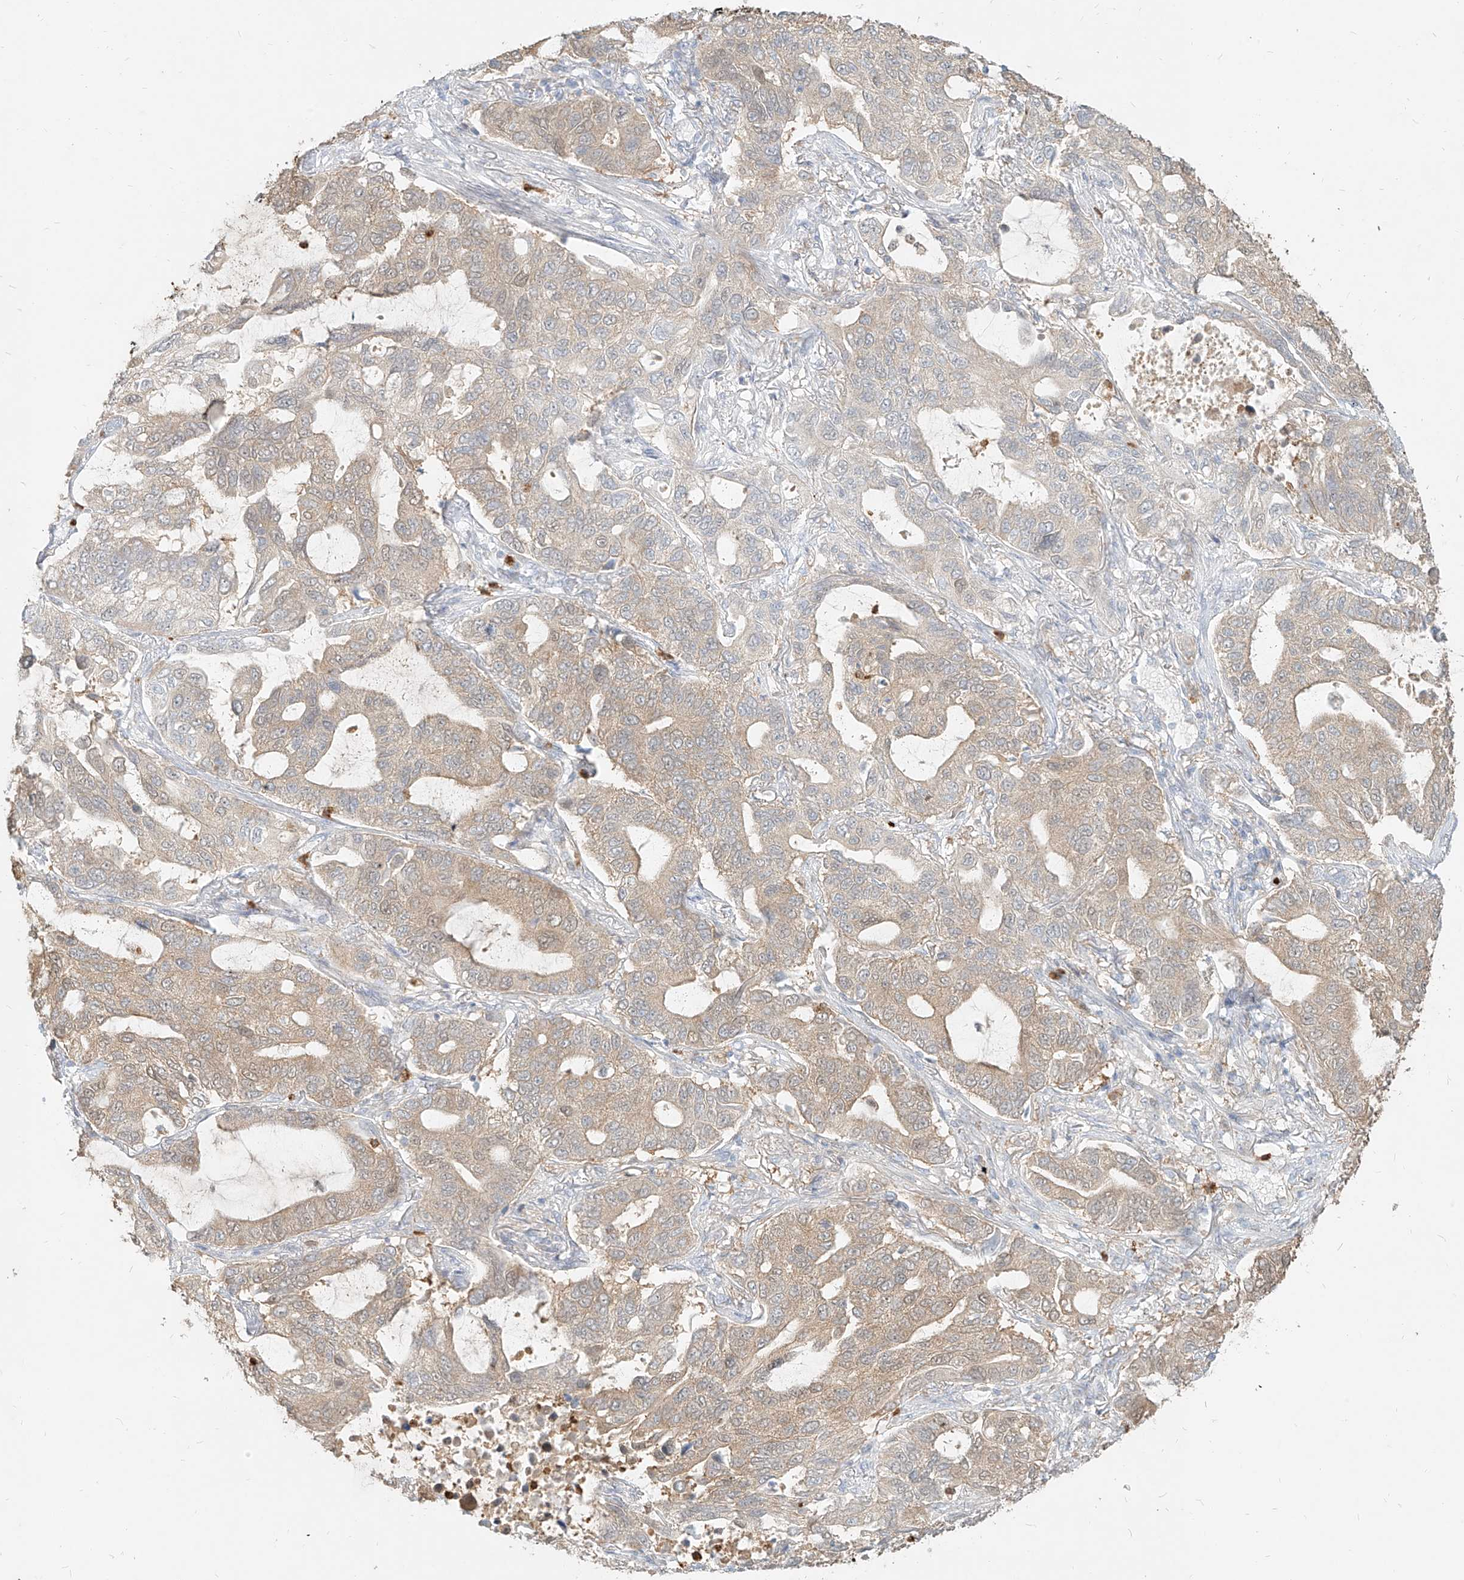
{"staining": {"intensity": "weak", "quantity": "25%-75%", "location": "cytoplasmic/membranous"}, "tissue": "lung cancer", "cell_type": "Tumor cells", "image_type": "cancer", "snomed": [{"axis": "morphology", "description": "Adenocarcinoma, NOS"}, {"axis": "topography", "description": "Lung"}], "caption": "Adenocarcinoma (lung) stained with a protein marker shows weak staining in tumor cells.", "gene": "PGD", "patient": {"sex": "male", "age": 64}}